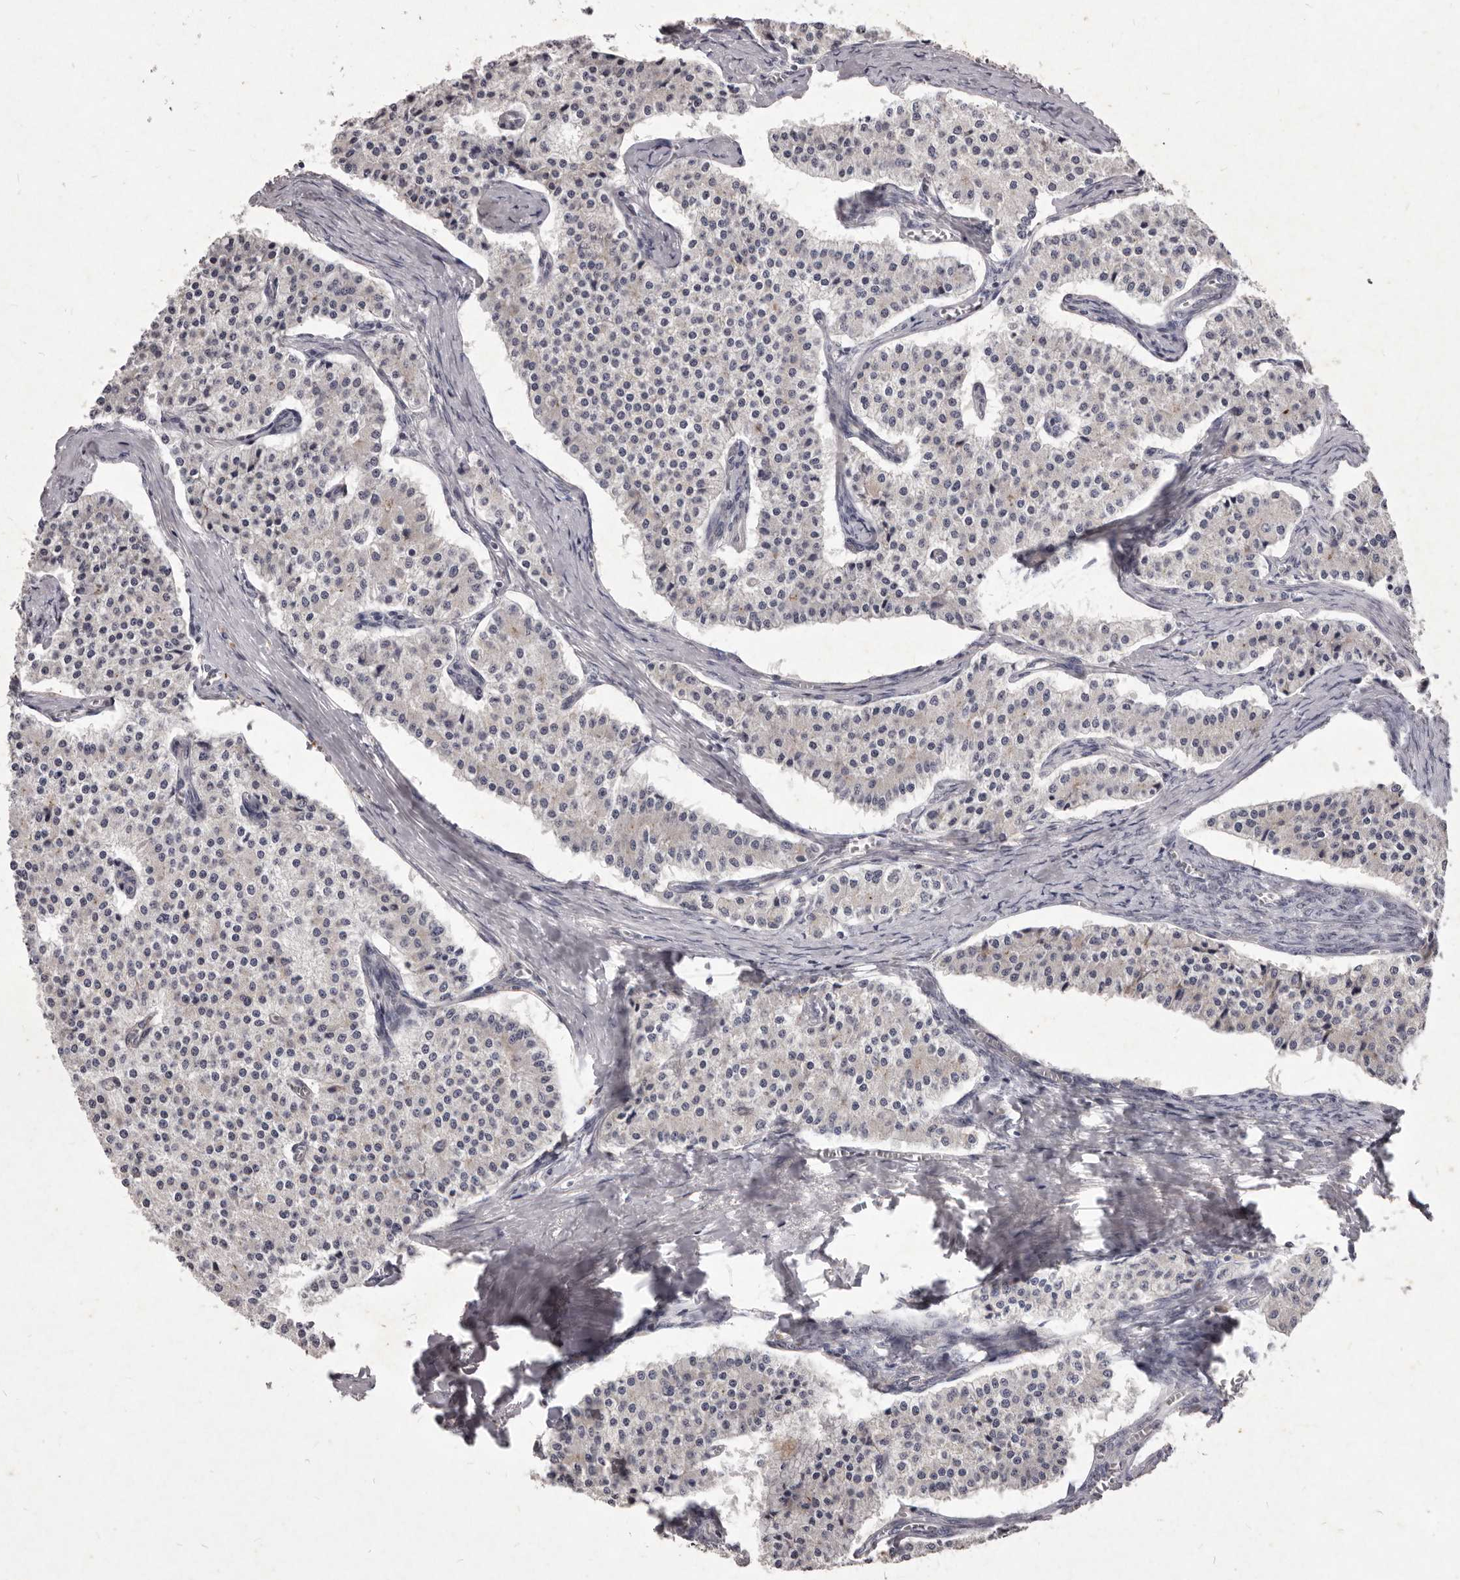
{"staining": {"intensity": "negative", "quantity": "none", "location": "none"}, "tissue": "carcinoid", "cell_type": "Tumor cells", "image_type": "cancer", "snomed": [{"axis": "morphology", "description": "Carcinoid, malignant, NOS"}, {"axis": "topography", "description": "Colon"}], "caption": "Tumor cells show no significant expression in malignant carcinoid. (DAB (3,3'-diaminobenzidine) IHC, high magnification).", "gene": "GPRC5C", "patient": {"sex": "female", "age": 52}}